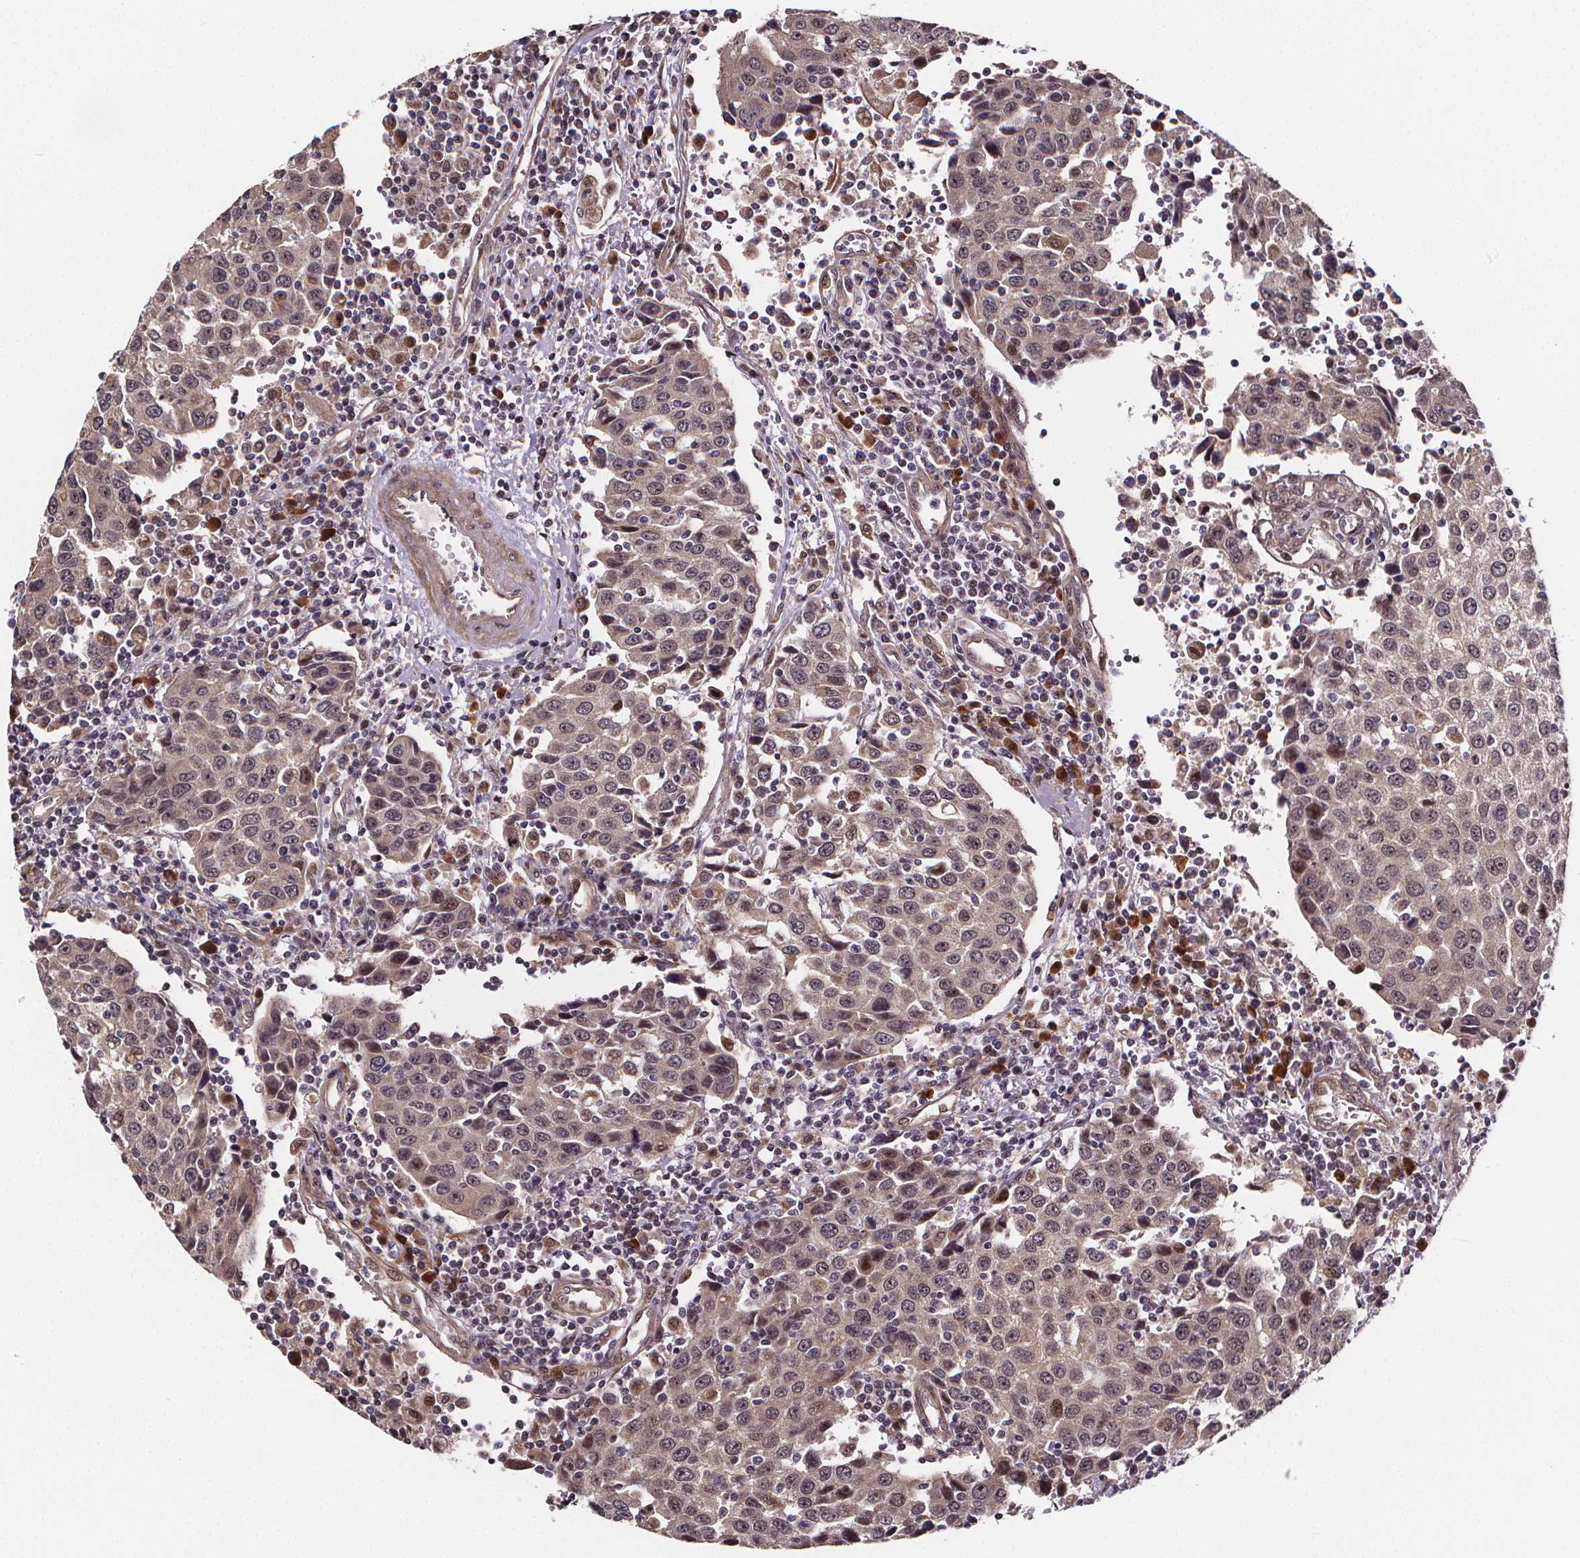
{"staining": {"intensity": "weak", "quantity": "<25%", "location": "nuclear"}, "tissue": "urothelial cancer", "cell_type": "Tumor cells", "image_type": "cancer", "snomed": [{"axis": "morphology", "description": "Urothelial carcinoma, High grade"}, {"axis": "topography", "description": "Urinary bladder"}], "caption": "The photomicrograph shows no staining of tumor cells in urothelial carcinoma (high-grade).", "gene": "DDIT3", "patient": {"sex": "female", "age": 85}}